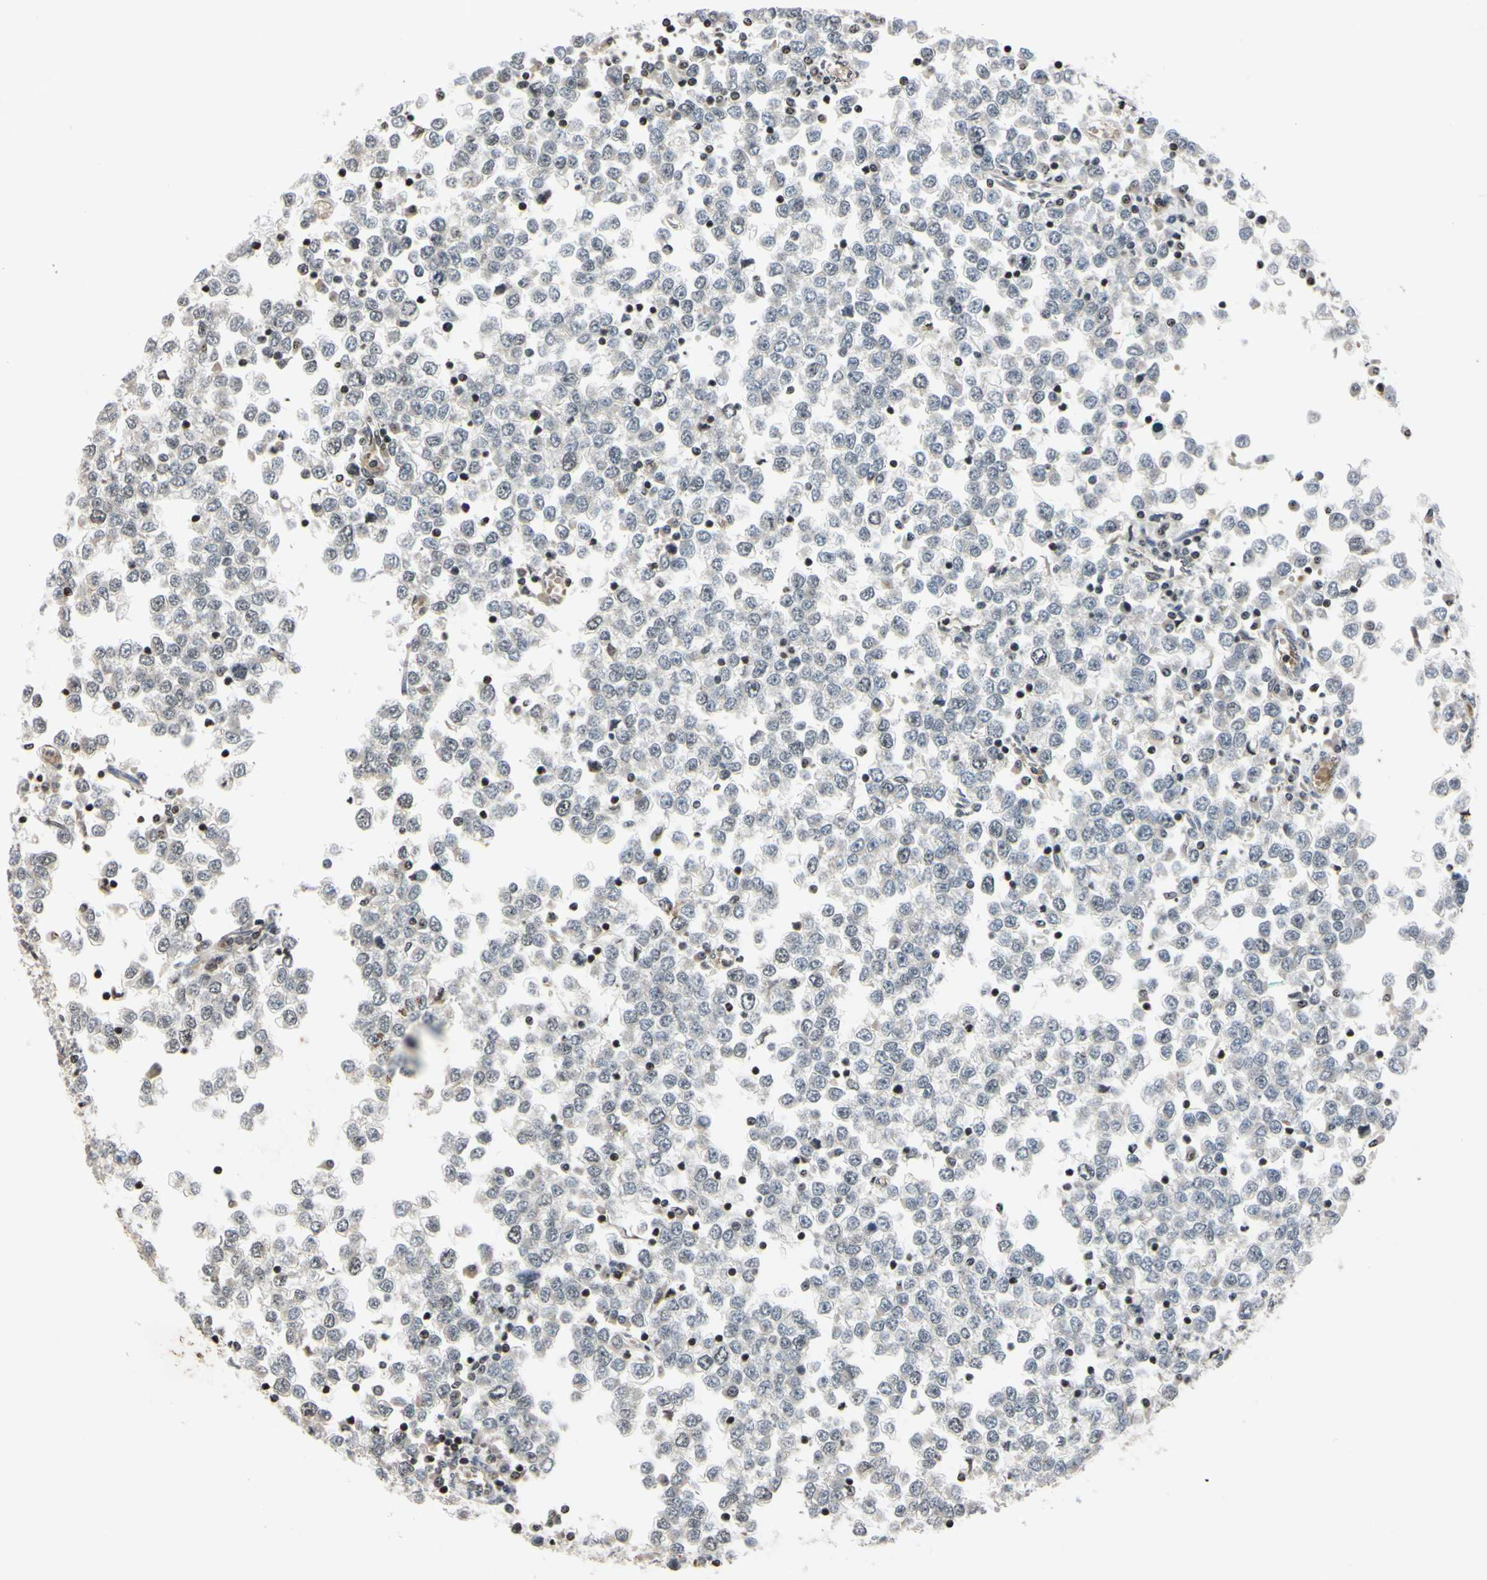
{"staining": {"intensity": "negative", "quantity": "none", "location": "none"}, "tissue": "testis cancer", "cell_type": "Tumor cells", "image_type": "cancer", "snomed": [{"axis": "morphology", "description": "Seminoma, NOS"}, {"axis": "topography", "description": "Testis"}], "caption": "Protein analysis of seminoma (testis) shows no significant positivity in tumor cells. The staining is performed using DAB brown chromogen with nuclei counter-stained in using hematoxylin.", "gene": "ARG1", "patient": {"sex": "male", "age": 65}}